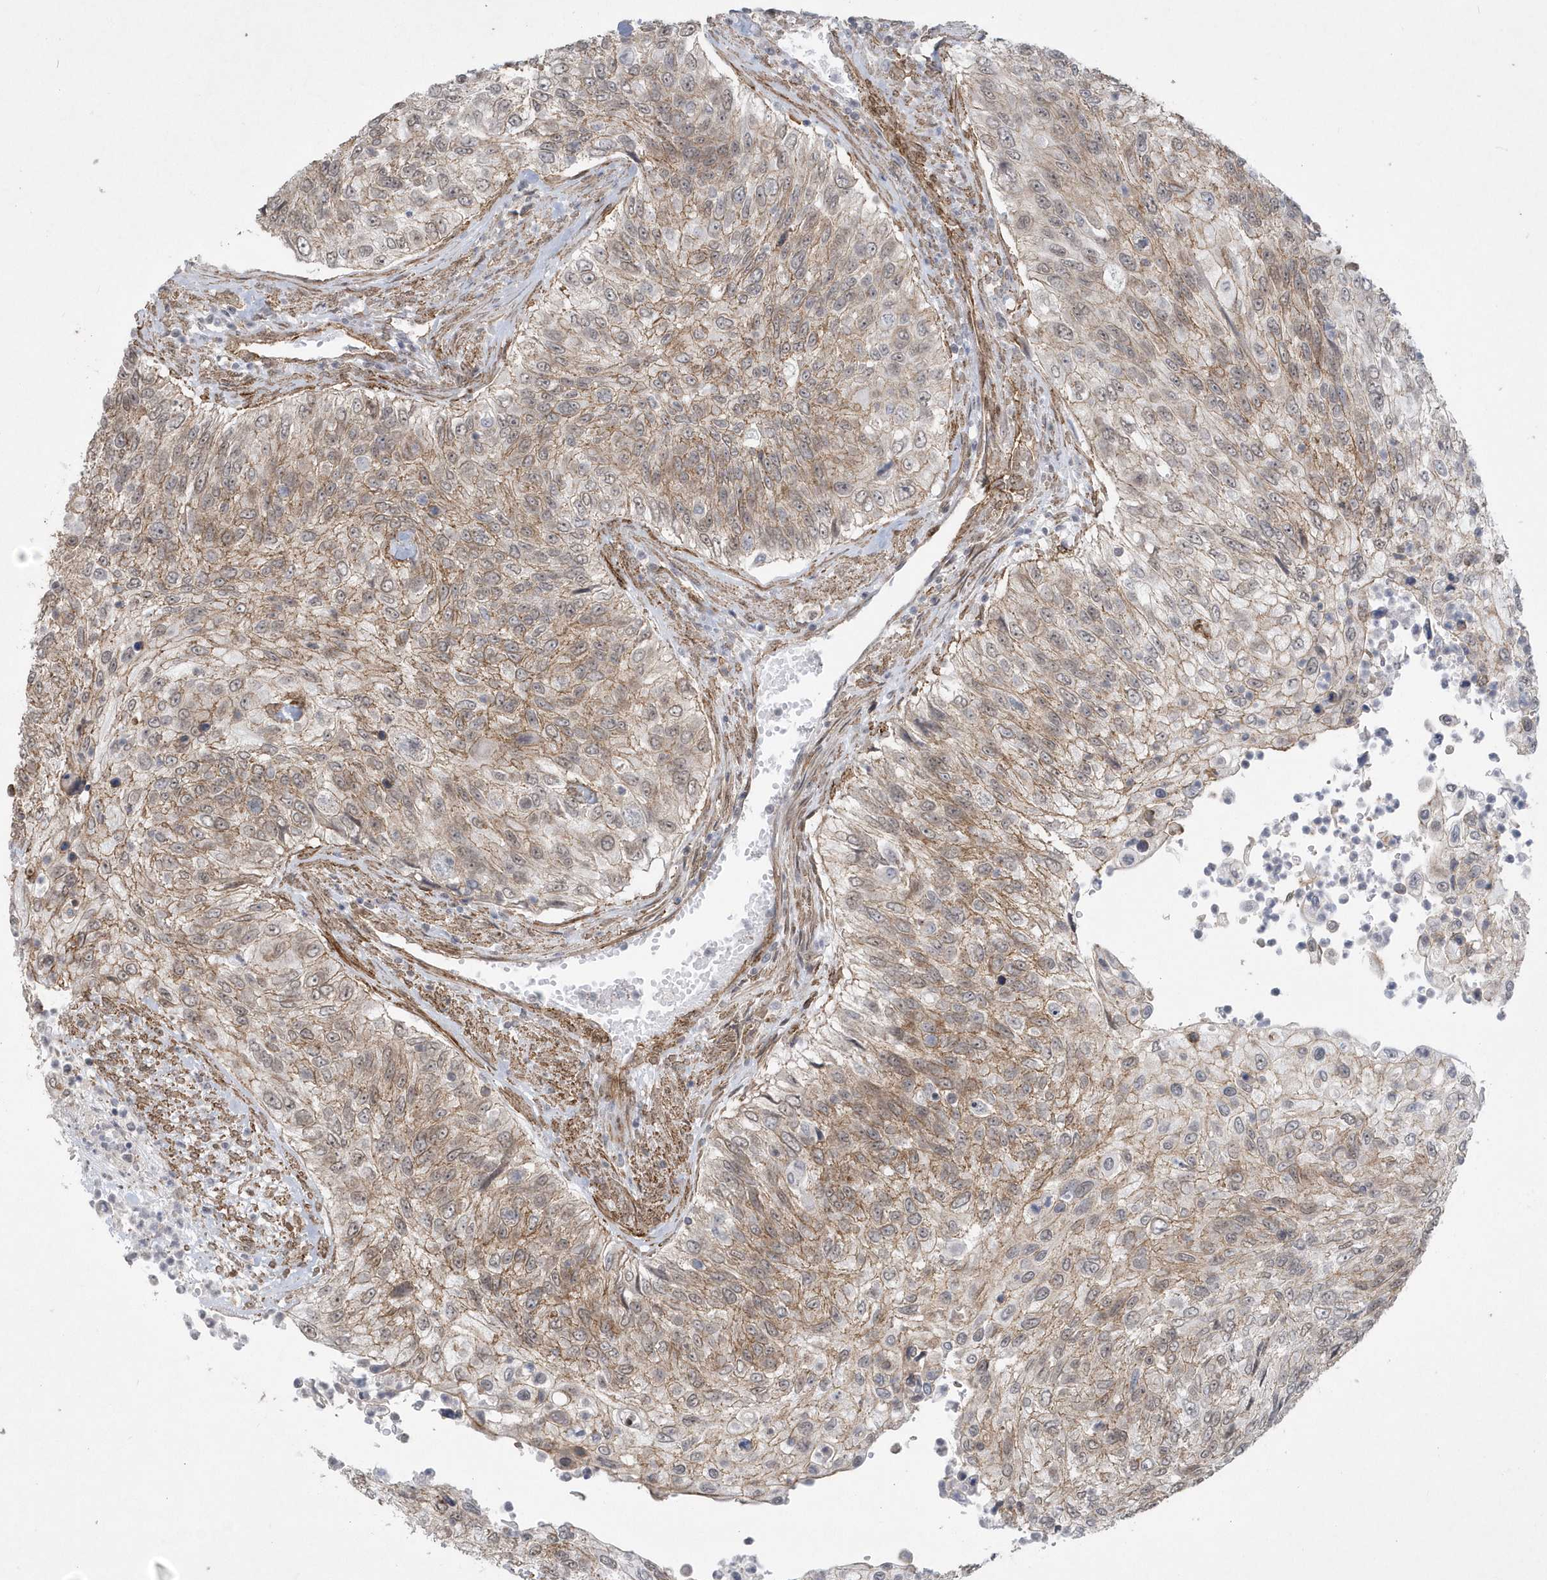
{"staining": {"intensity": "moderate", "quantity": "25%-75%", "location": "cytoplasmic/membranous"}, "tissue": "urothelial cancer", "cell_type": "Tumor cells", "image_type": "cancer", "snomed": [{"axis": "morphology", "description": "Urothelial carcinoma, High grade"}, {"axis": "topography", "description": "Urinary bladder"}], "caption": "The image reveals immunohistochemical staining of urothelial cancer. There is moderate cytoplasmic/membranous expression is seen in approximately 25%-75% of tumor cells.", "gene": "RAI14", "patient": {"sex": "female", "age": 60}}